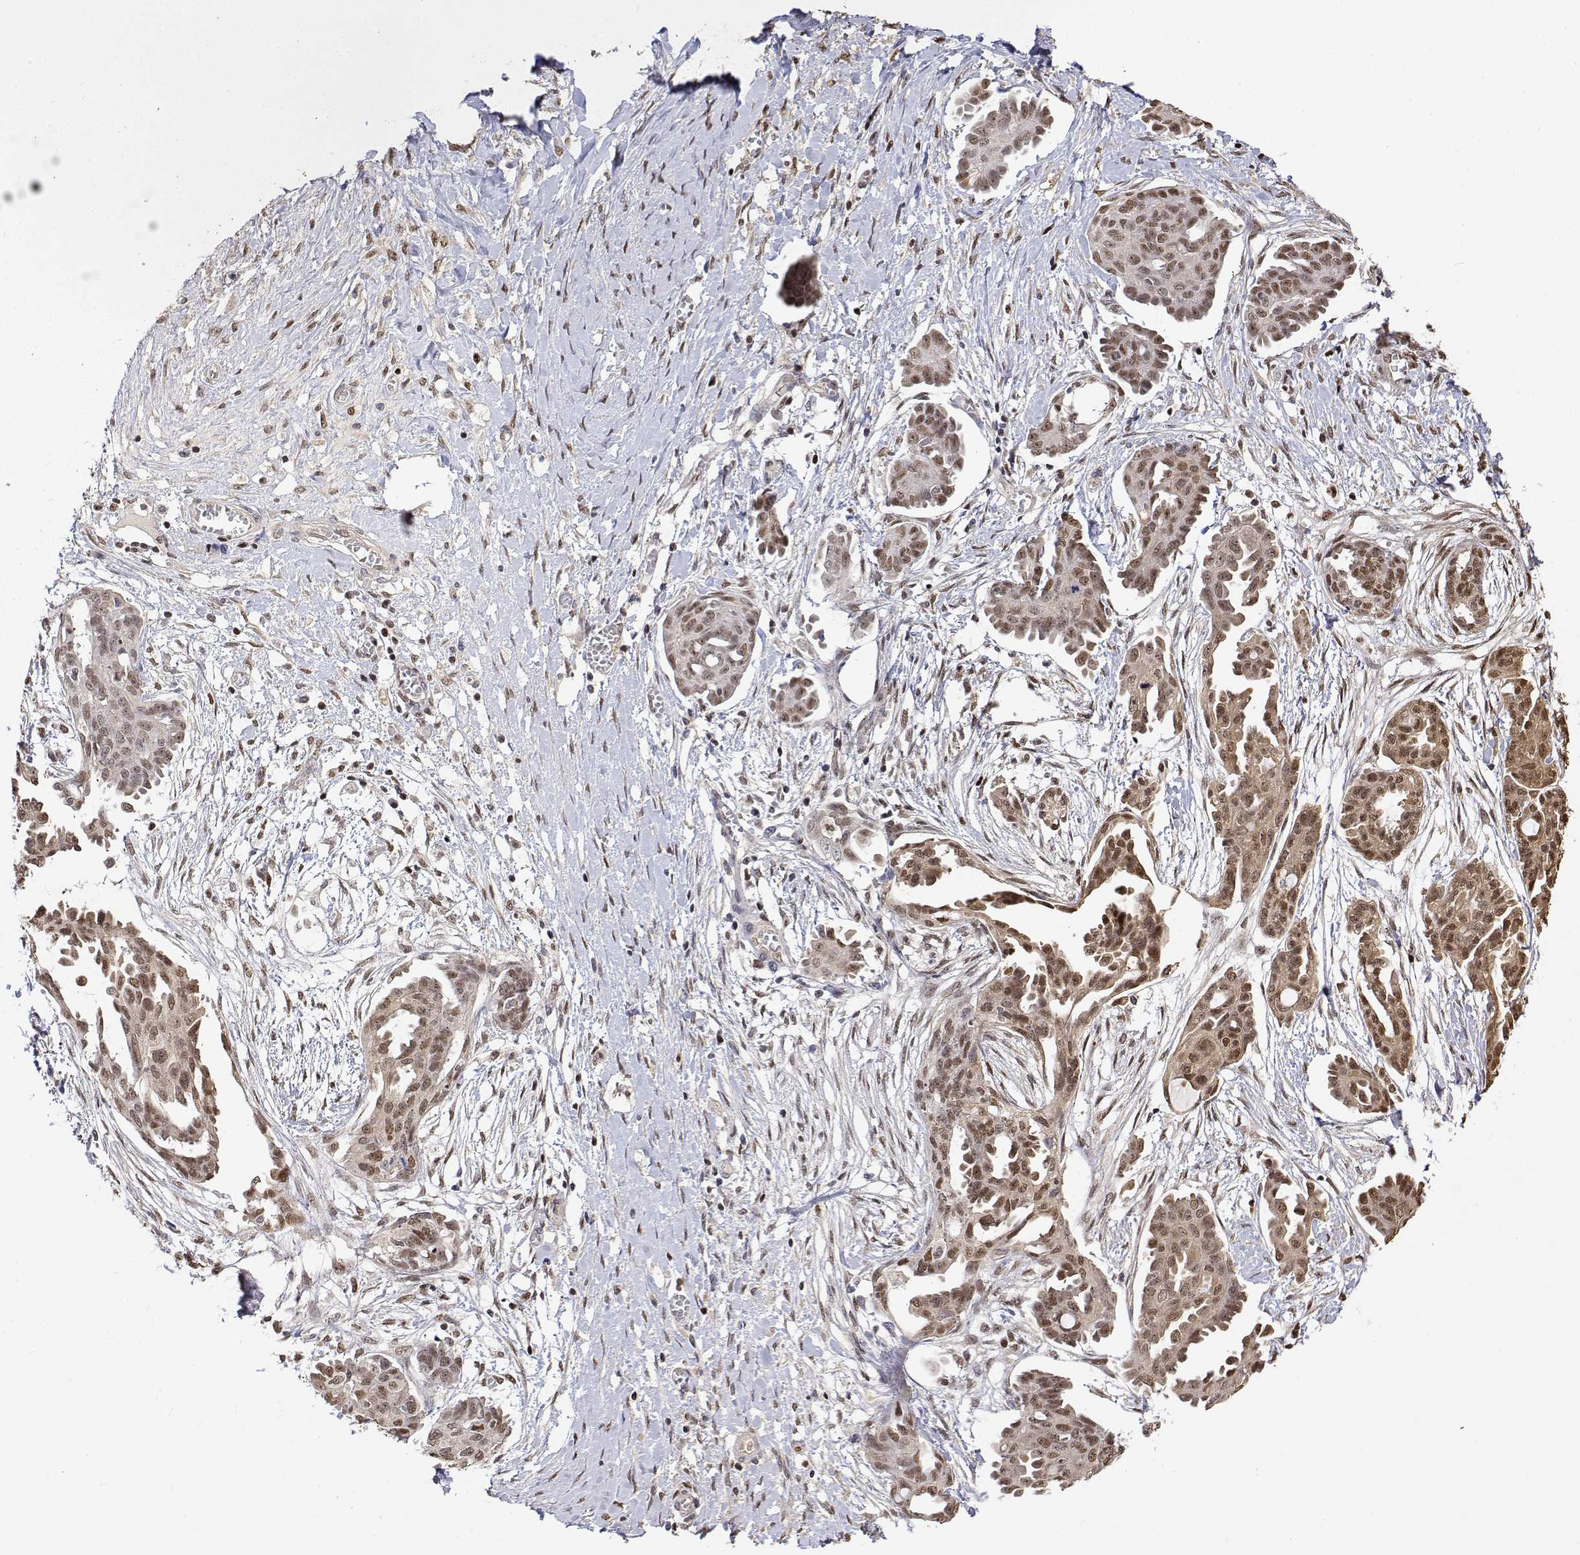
{"staining": {"intensity": "weak", "quantity": ">75%", "location": "nuclear"}, "tissue": "ovarian cancer", "cell_type": "Tumor cells", "image_type": "cancer", "snomed": [{"axis": "morphology", "description": "Cystadenocarcinoma, serous, NOS"}, {"axis": "topography", "description": "Ovary"}], "caption": "High-magnification brightfield microscopy of ovarian serous cystadenocarcinoma stained with DAB (brown) and counterstained with hematoxylin (blue). tumor cells exhibit weak nuclear positivity is appreciated in approximately>75% of cells. Immunohistochemistry stains the protein in brown and the nuclei are stained blue.", "gene": "TPI1", "patient": {"sex": "female", "age": 71}}